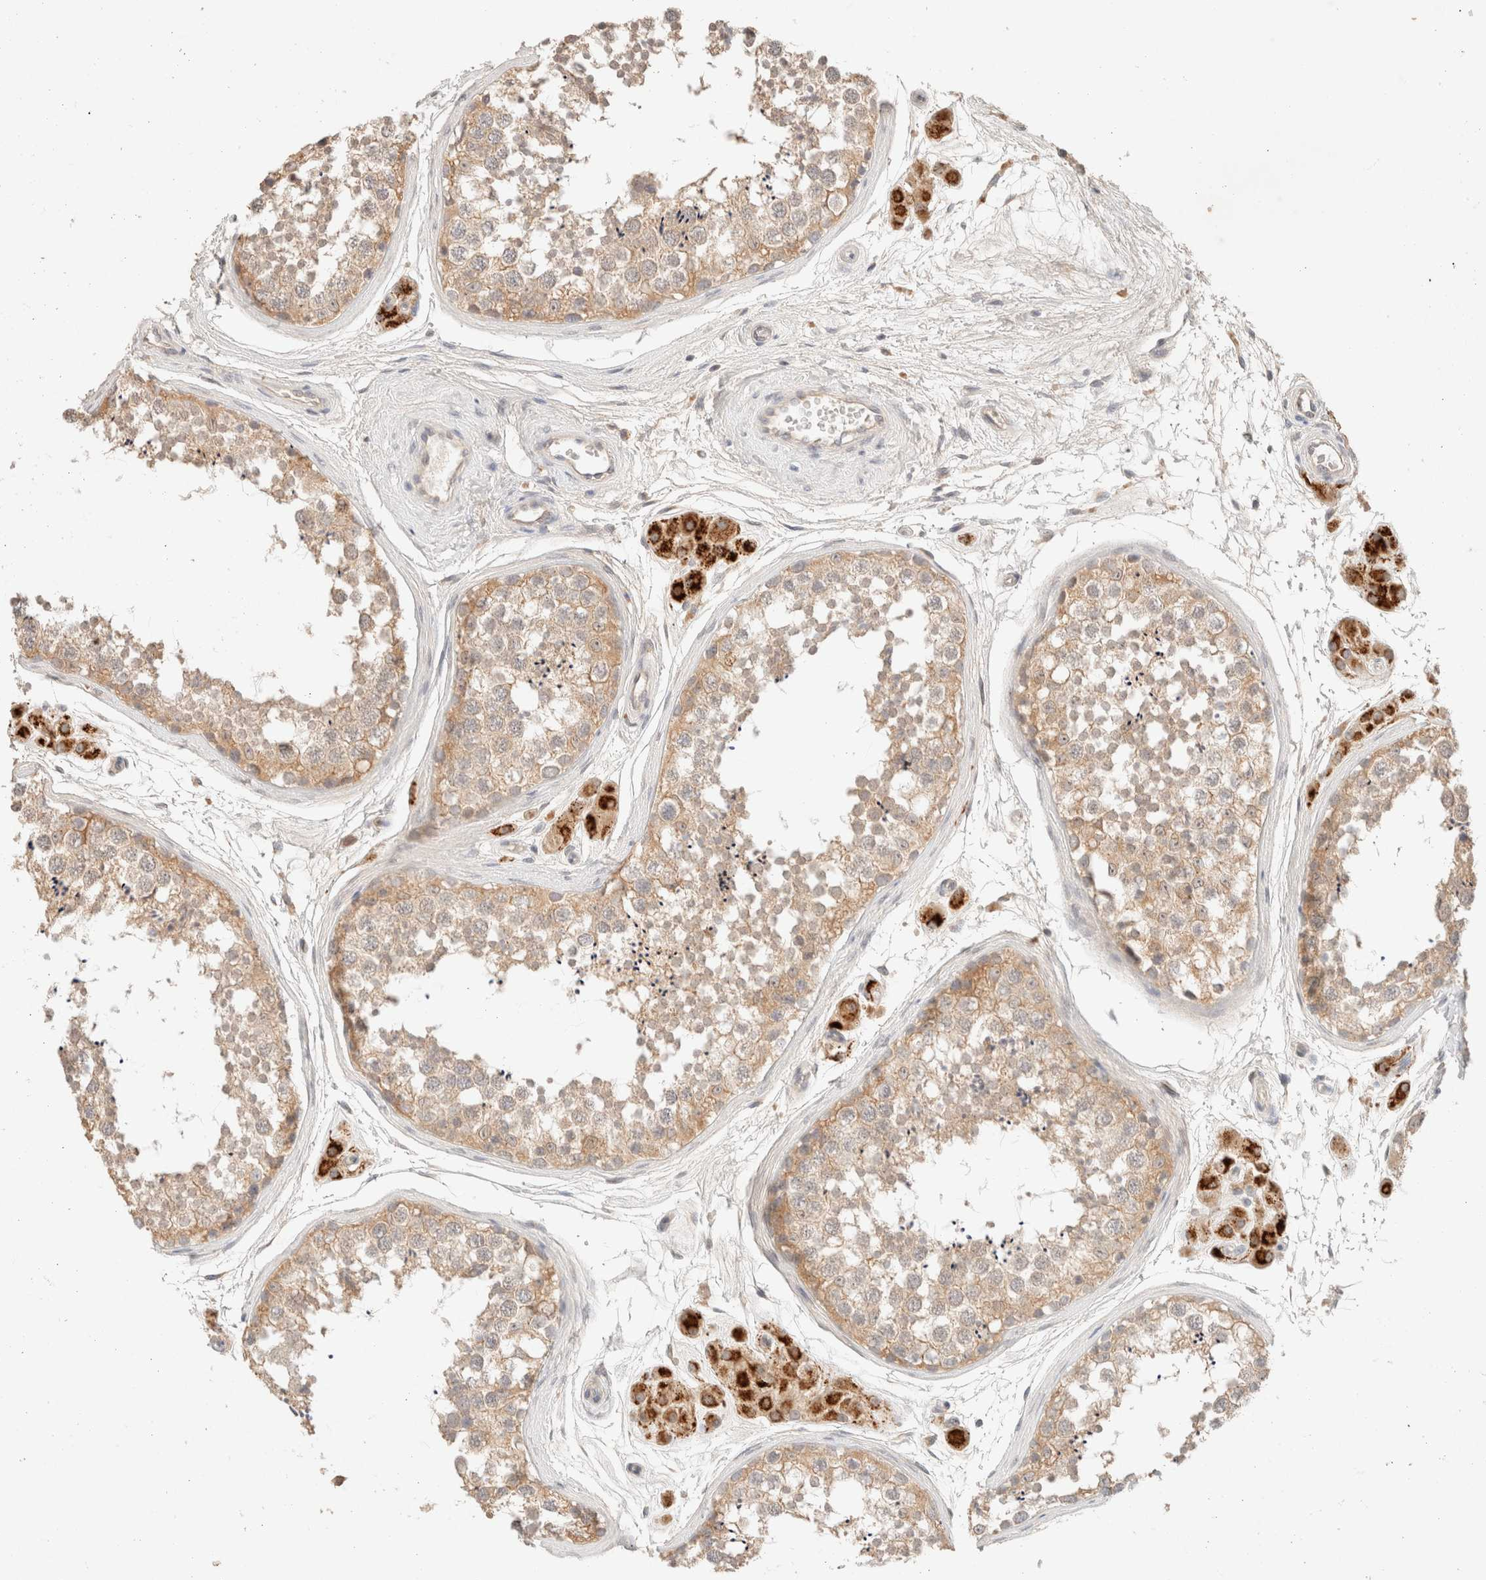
{"staining": {"intensity": "moderate", "quantity": ">75%", "location": "cytoplasmic/membranous"}, "tissue": "testis", "cell_type": "Cells in seminiferous ducts", "image_type": "normal", "snomed": [{"axis": "morphology", "description": "Normal tissue, NOS"}, {"axis": "topography", "description": "Testis"}], "caption": "Immunohistochemistry (IHC) staining of benign testis, which reveals medium levels of moderate cytoplasmic/membranous positivity in about >75% of cells in seminiferous ducts indicating moderate cytoplasmic/membranous protein expression. The staining was performed using DAB (3,3'-diaminobenzidine) (brown) for protein detection and nuclei were counterstained in hematoxylin (blue).", "gene": "SARM1", "patient": {"sex": "male", "age": 56}}